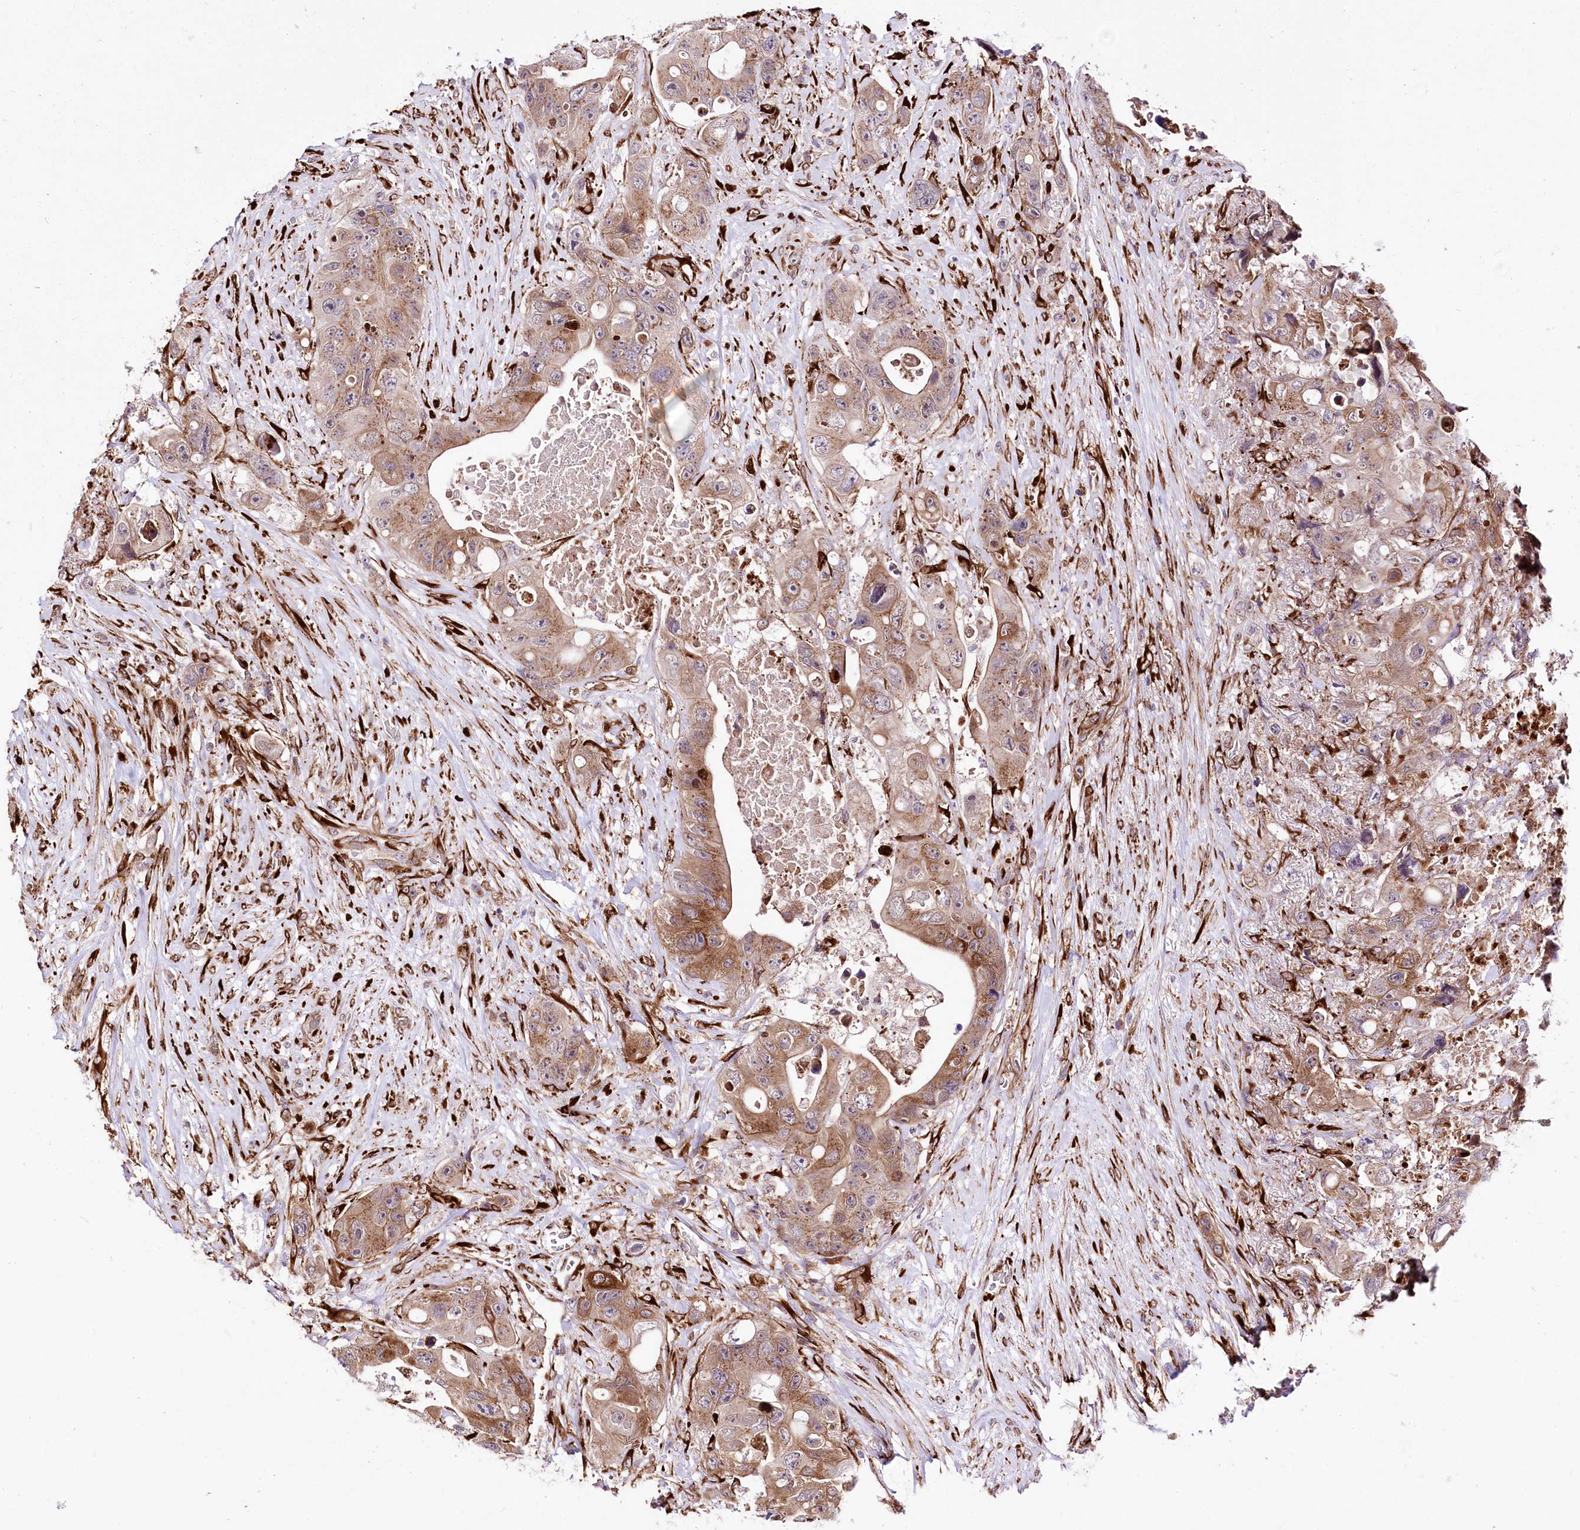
{"staining": {"intensity": "moderate", "quantity": ">75%", "location": "cytoplasmic/membranous"}, "tissue": "colorectal cancer", "cell_type": "Tumor cells", "image_type": "cancer", "snomed": [{"axis": "morphology", "description": "Adenocarcinoma, NOS"}, {"axis": "topography", "description": "Colon"}], "caption": "DAB (3,3'-diaminobenzidine) immunohistochemical staining of colorectal cancer displays moderate cytoplasmic/membranous protein positivity in about >75% of tumor cells.", "gene": "WWC1", "patient": {"sex": "female", "age": 46}}